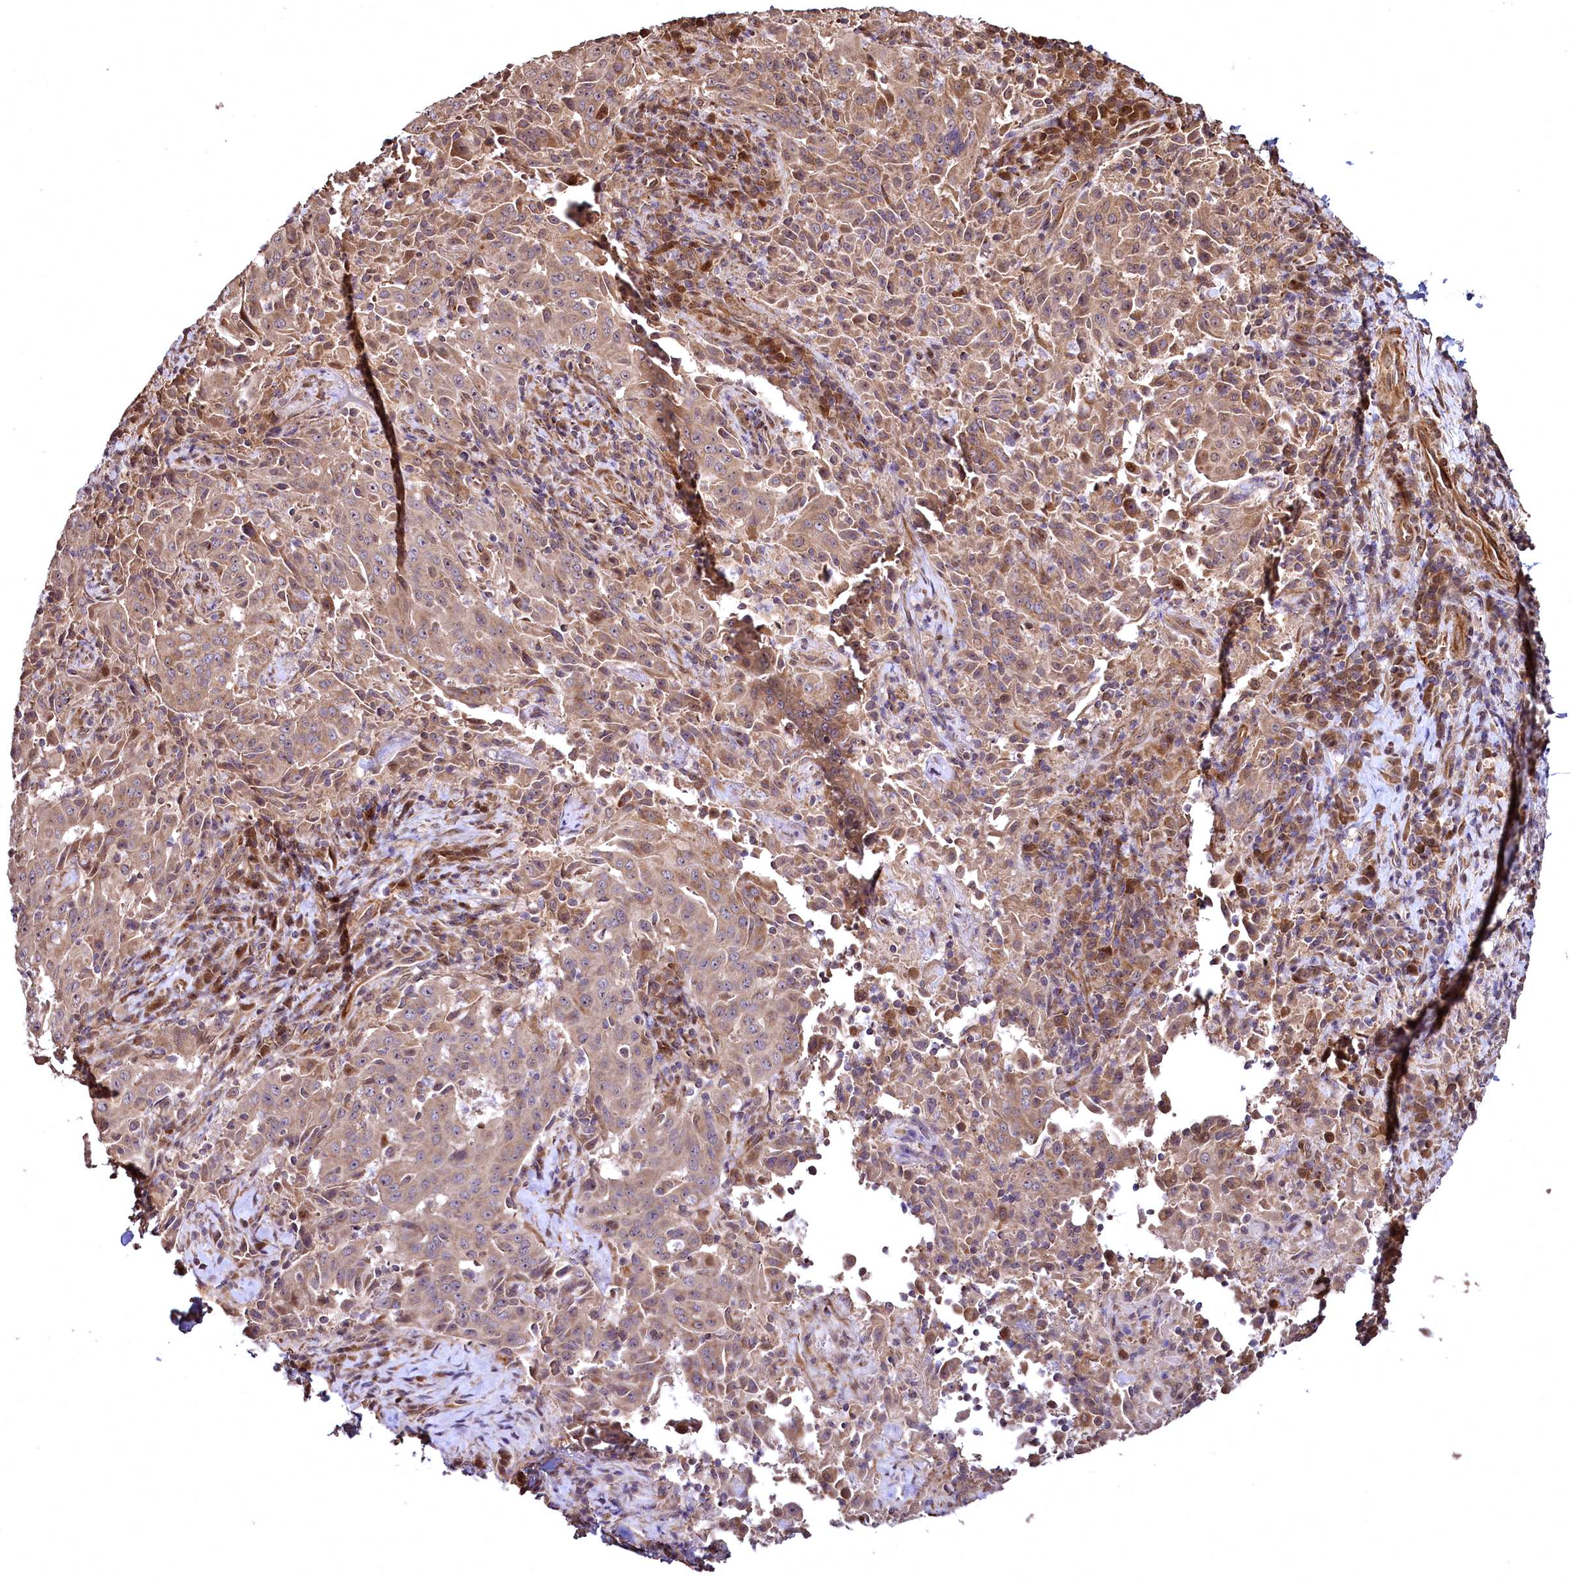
{"staining": {"intensity": "weak", "quantity": ">75%", "location": "cytoplasmic/membranous"}, "tissue": "pancreatic cancer", "cell_type": "Tumor cells", "image_type": "cancer", "snomed": [{"axis": "morphology", "description": "Adenocarcinoma, NOS"}, {"axis": "topography", "description": "Pancreas"}], "caption": "A micrograph of pancreatic cancer (adenocarcinoma) stained for a protein shows weak cytoplasmic/membranous brown staining in tumor cells.", "gene": "TBCEL", "patient": {"sex": "male", "age": 63}}